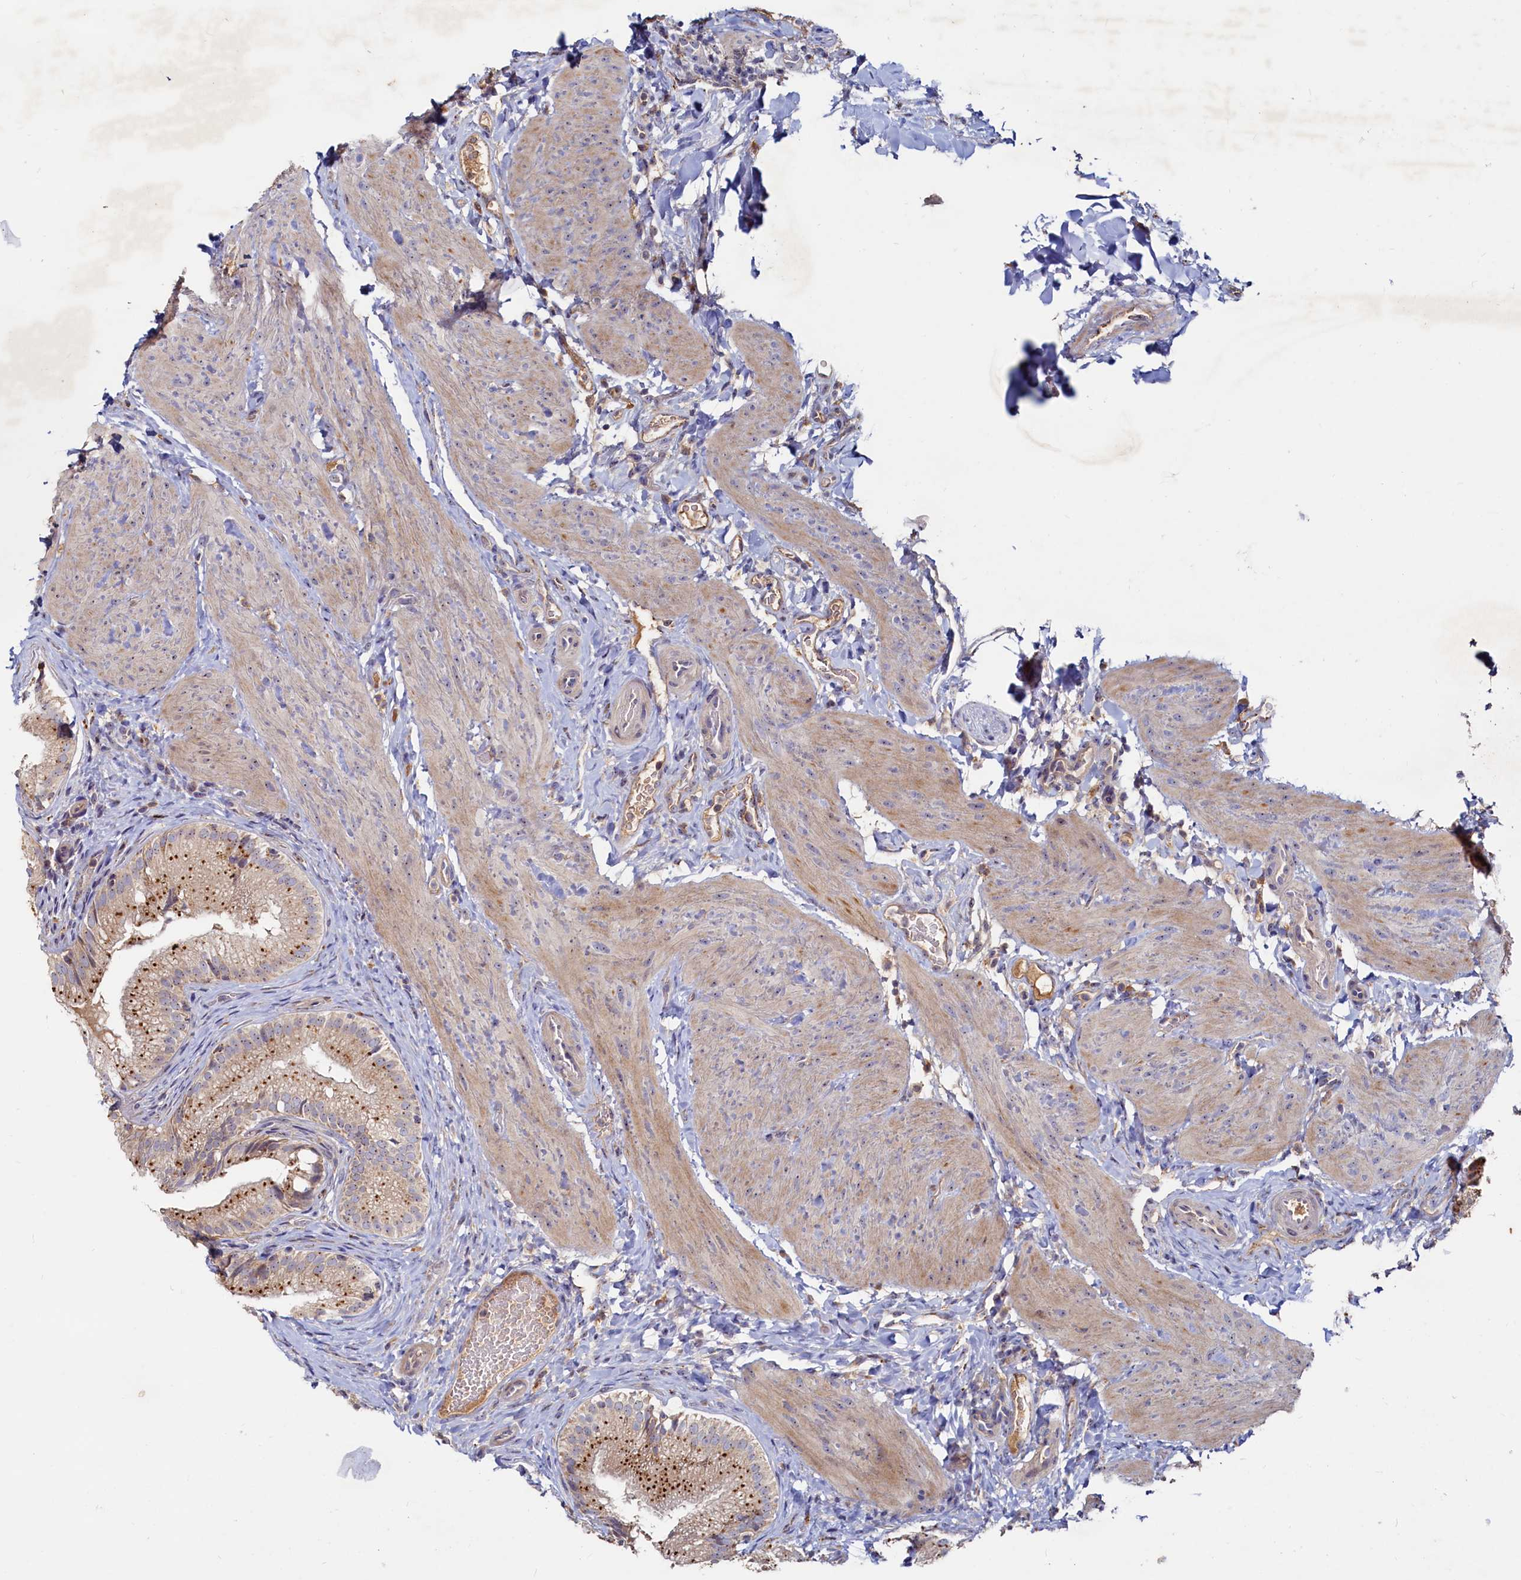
{"staining": {"intensity": "moderate", "quantity": "25%-75%", "location": "cytoplasmic/membranous"}, "tissue": "gallbladder", "cell_type": "Glandular cells", "image_type": "normal", "snomed": [{"axis": "morphology", "description": "Normal tissue, NOS"}, {"axis": "topography", "description": "Gallbladder"}], "caption": "Protein staining of unremarkable gallbladder reveals moderate cytoplasmic/membranous staining in about 25%-75% of glandular cells. (Brightfield microscopy of DAB IHC at high magnification).", "gene": "RGS7BP", "patient": {"sex": "female", "age": 30}}